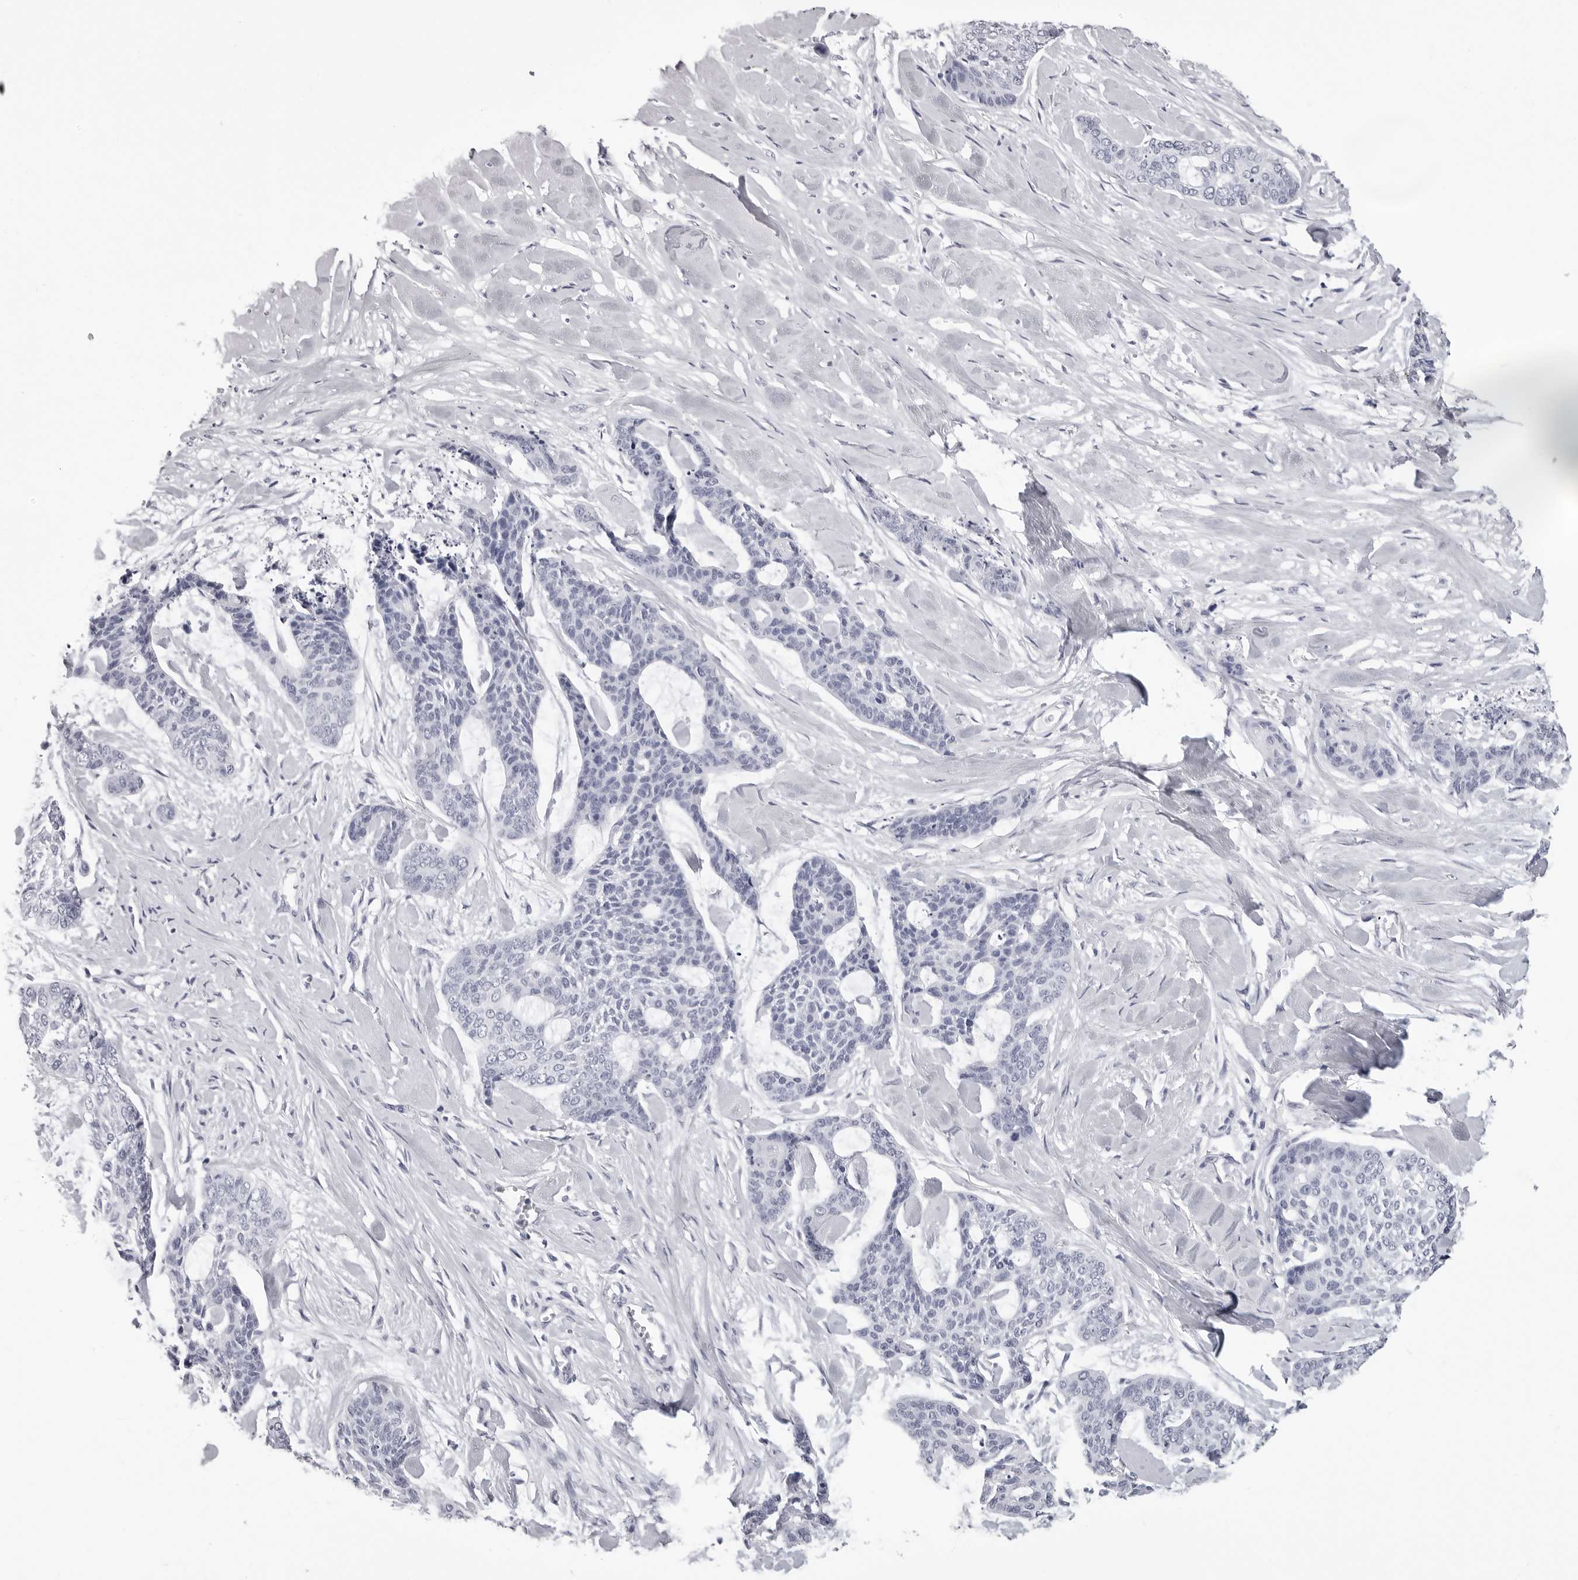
{"staining": {"intensity": "negative", "quantity": "none", "location": "none"}, "tissue": "skin cancer", "cell_type": "Tumor cells", "image_type": "cancer", "snomed": [{"axis": "morphology", "description": "Basal cell carcinoma"}, {"axis": "topography", "description": "Skin"}], "caption": "There is no significant expression in tumor cells of skin cancer.", "gene": "LGALS4", "patient": {"sex": "female", "age": 64}}